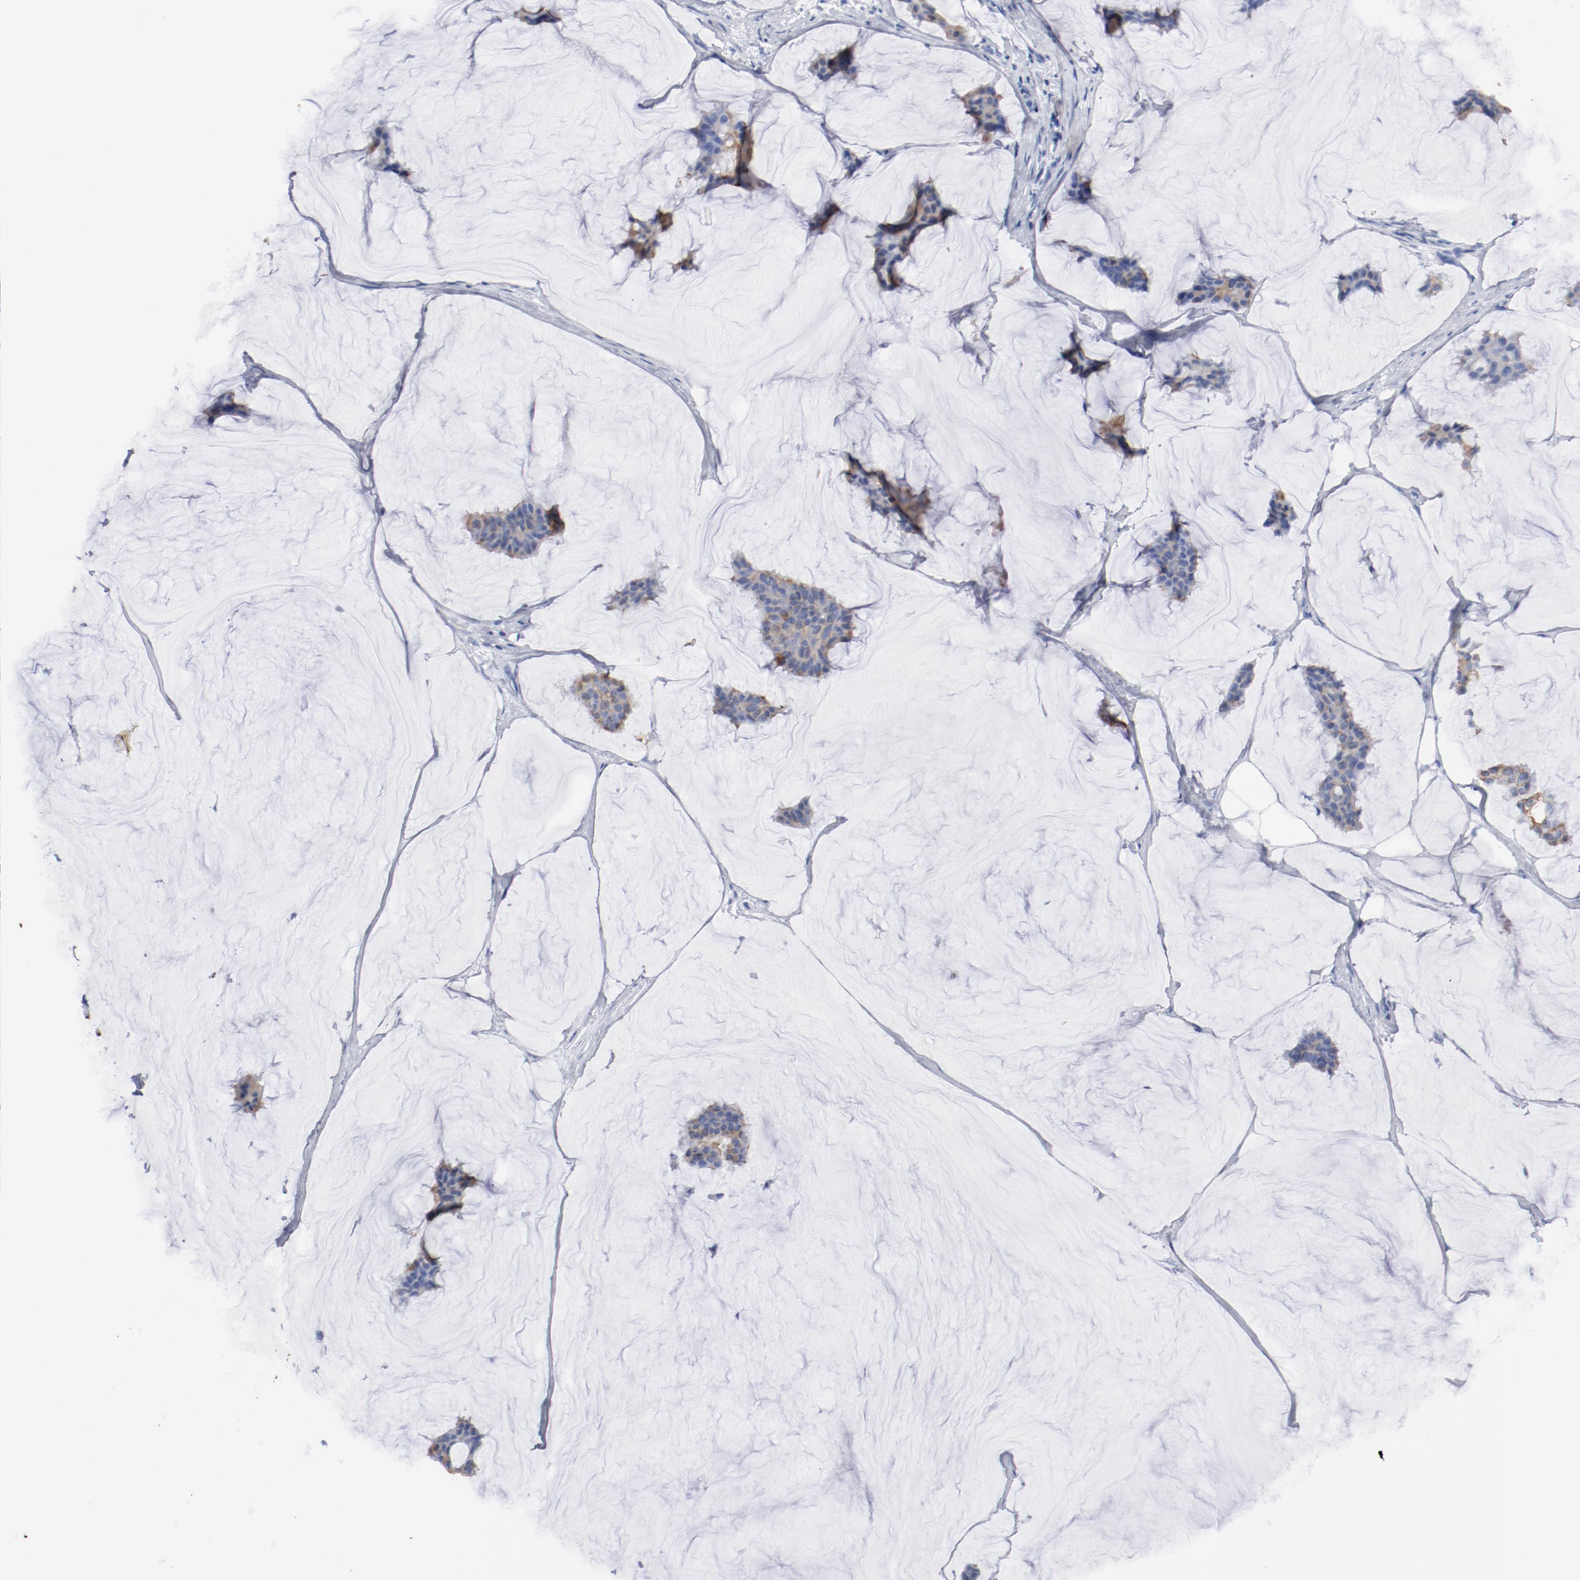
{"staining": {"intensity": "moderate", "quantity": ">75%", "location": "cytoplasmic/membranous"}, "tissue": "breast cancer", "cell_type": "Tumor cells", "image_type": "cancer", "snomed": [{"axis": "morphology", "description": "Duct carcinoma"}, {"axis": "topography", "description": "Breast"}], "caption": "This is a micrograph of immunohistochemistry (IHC) staining of breast cancer, which shows moderate positivity in the cytoplasmic/membranous of tumor cells.", "gene": "TSPAN6", "patient": {"sex": "female", "age": 93}}